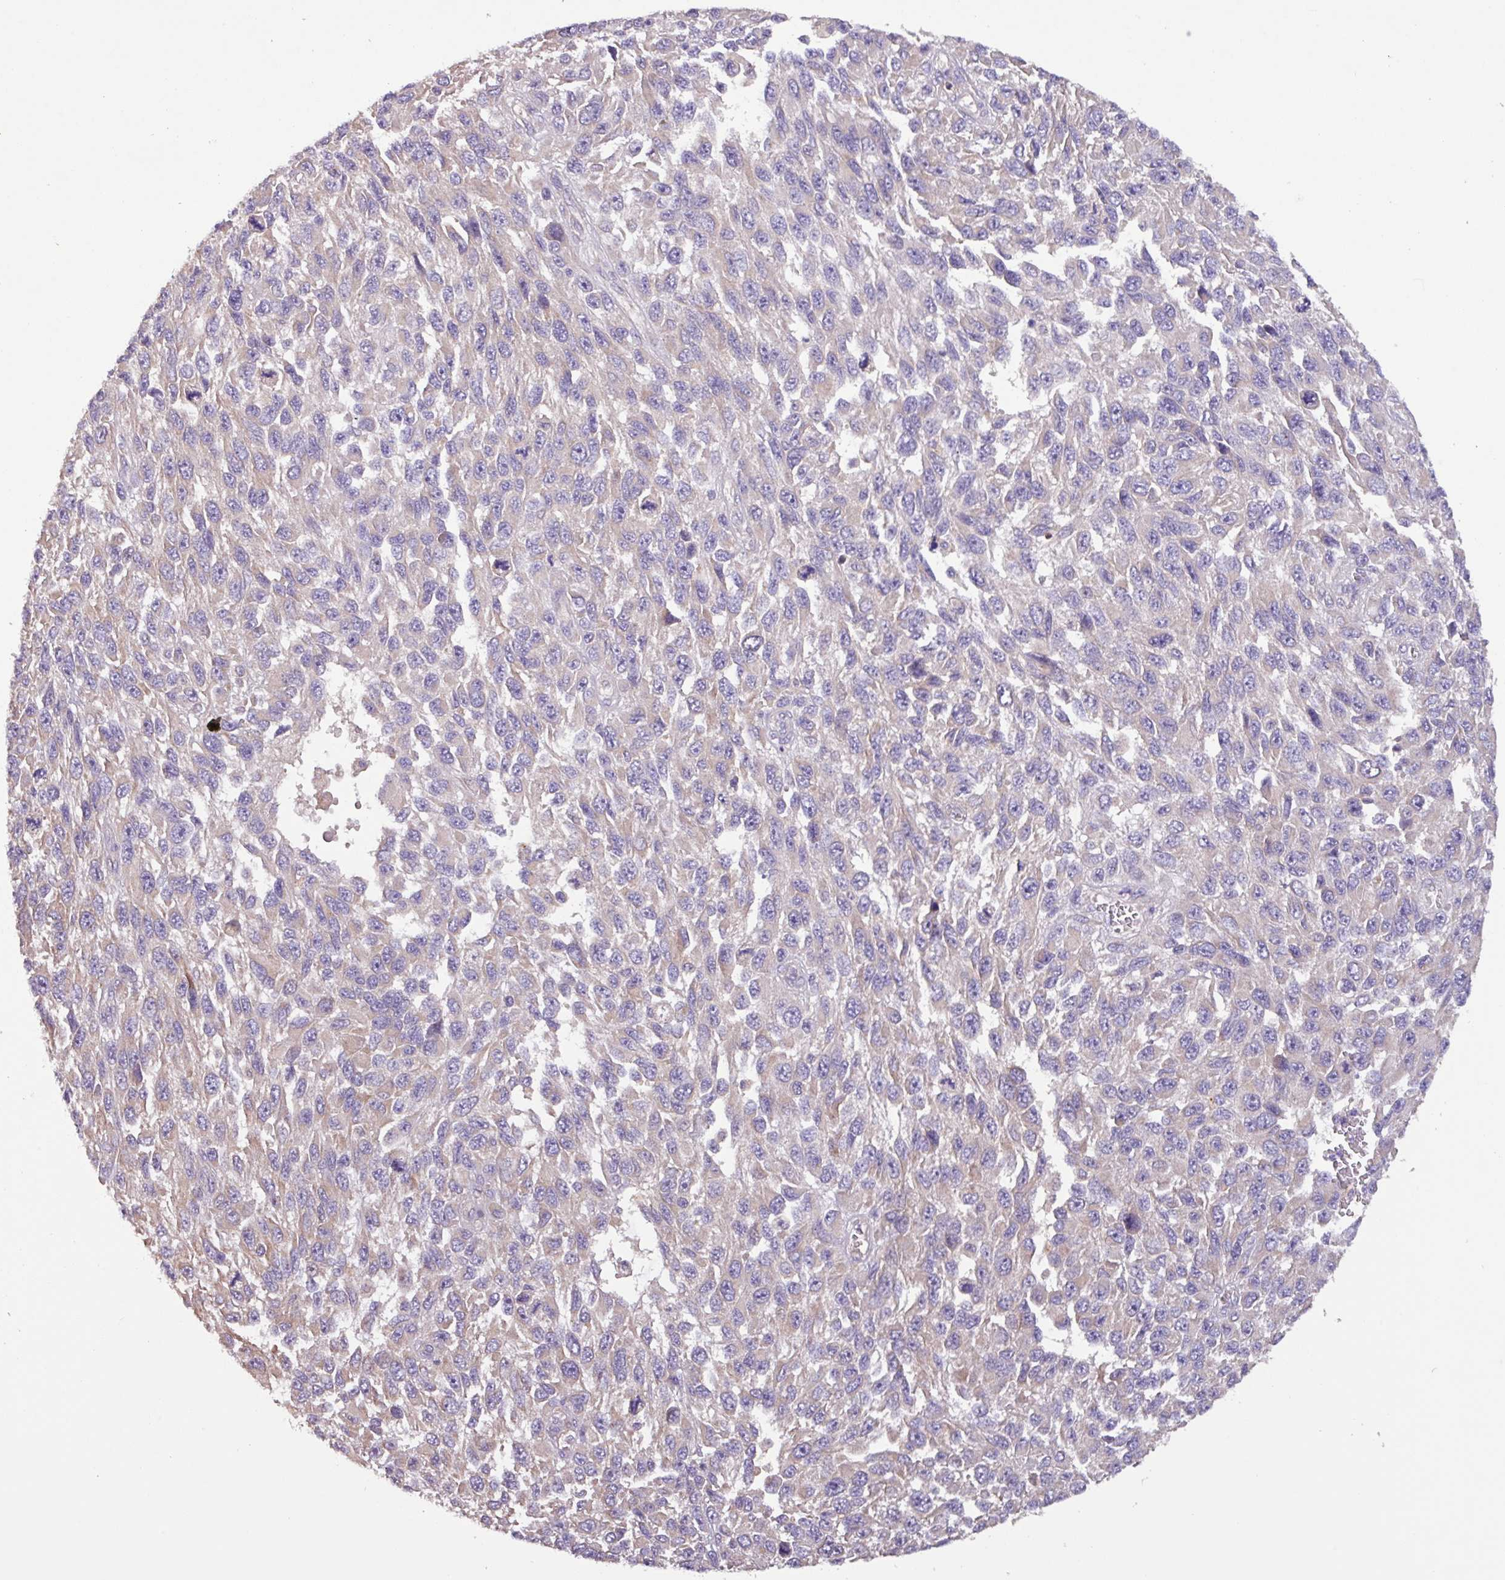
{"staining": {"intensity": "negative", "quantity": "none", "location": "none"}, "tissue": "melanoma", "cell_type": "Tumor cells", "image_type": "cancer", "snomed": [{"axis": "morphology", "description": "Malignant melanoma, NOS"}, {"axis": "topography", "description": "Skin"}], "caption": "Immunohistochemistry (IHC) of human melanoma exhibits no staining in tumor cells.", "gene": "PTPRQ", "patient": {"sex": "female", "age": 96}}